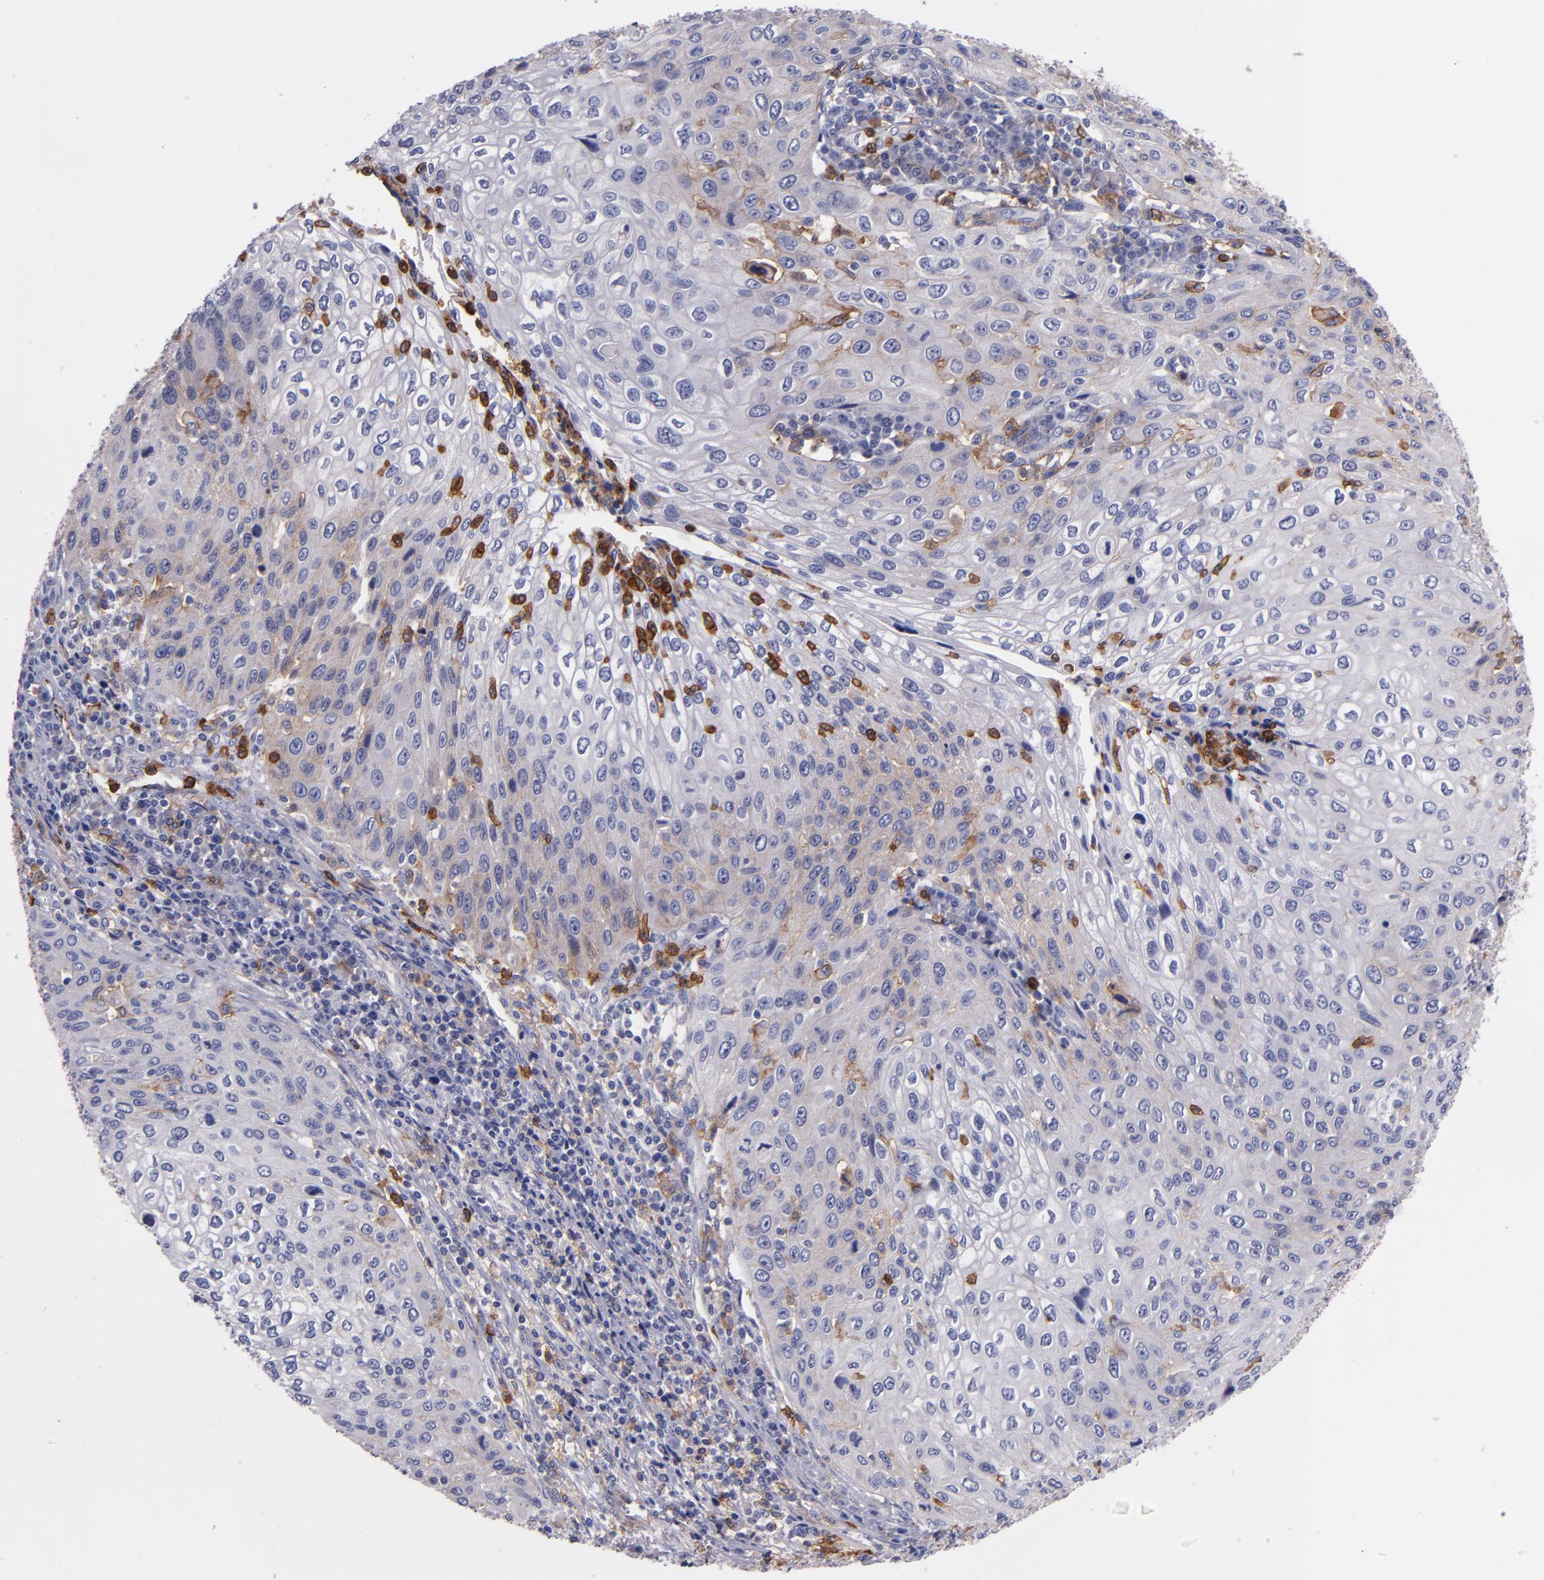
{"staining": {"intensity": "weak", "quantity": "<25%", "location": "cytoplasmic/membranous"}, "tissue": "cervical cancer", "cell_type": "Tumor cells", "image_type": "cancer", "snomed": [{"axis": "morphology", "description": "Squamous cell carcinoma, NOS"}, {"axis": "topography", "description": "Cervix"}], "caption": "Cervical squamous cell carcinoma stained for a protein using IHC displays no positivity tumor cells.", "gene": "C5AR1", "patient": {"sex": "female", "age": 32}}